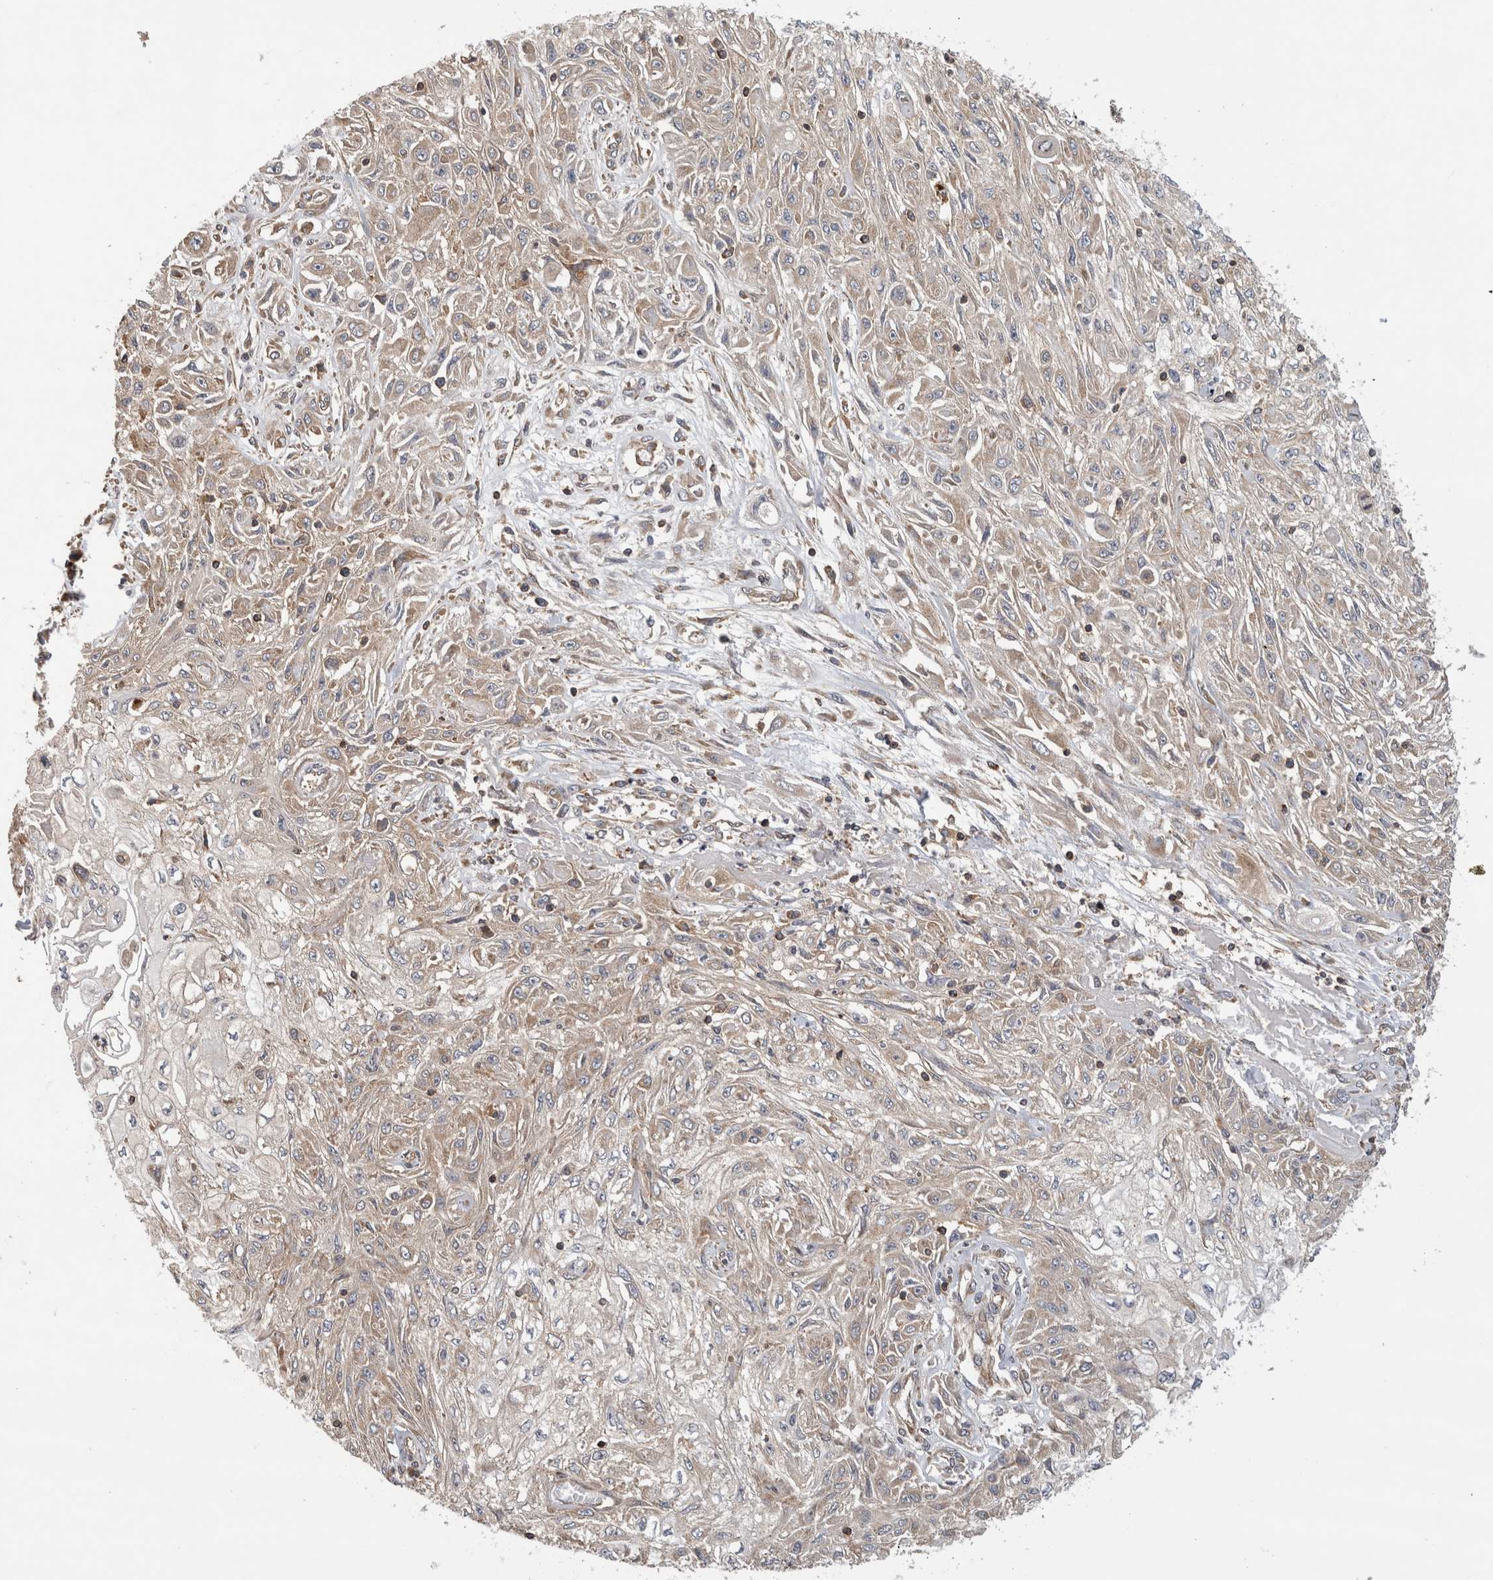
{"staining": {"intensity": "weak", "quantity": ">75%", "location": "cytoplasmic/membranous"}, "tissue": "skin cancer", "cell_type": "Tumor cells", "image_type": "cancer", "snomed": [{"axis": "morphology", "description": "Squamous cell carcinoma, NOS"}, {"axis": "morphology", "description": "Squamous cell carcinoma, metastatic, NOS"}, {"axis": "topography", "description": "Skin"}, {"axis": "topography", "description": "Lymph node"}], "caption": "An image showing weak cytoplasmic/membranous expression in approximately >75% of tumor cells in skin cancer (metastatic squamous cell carcinoma), as visualized by brown immunohistochemical staining.", "gene": "GRIK2", "patient": {"sex": "male", "age": 75}}